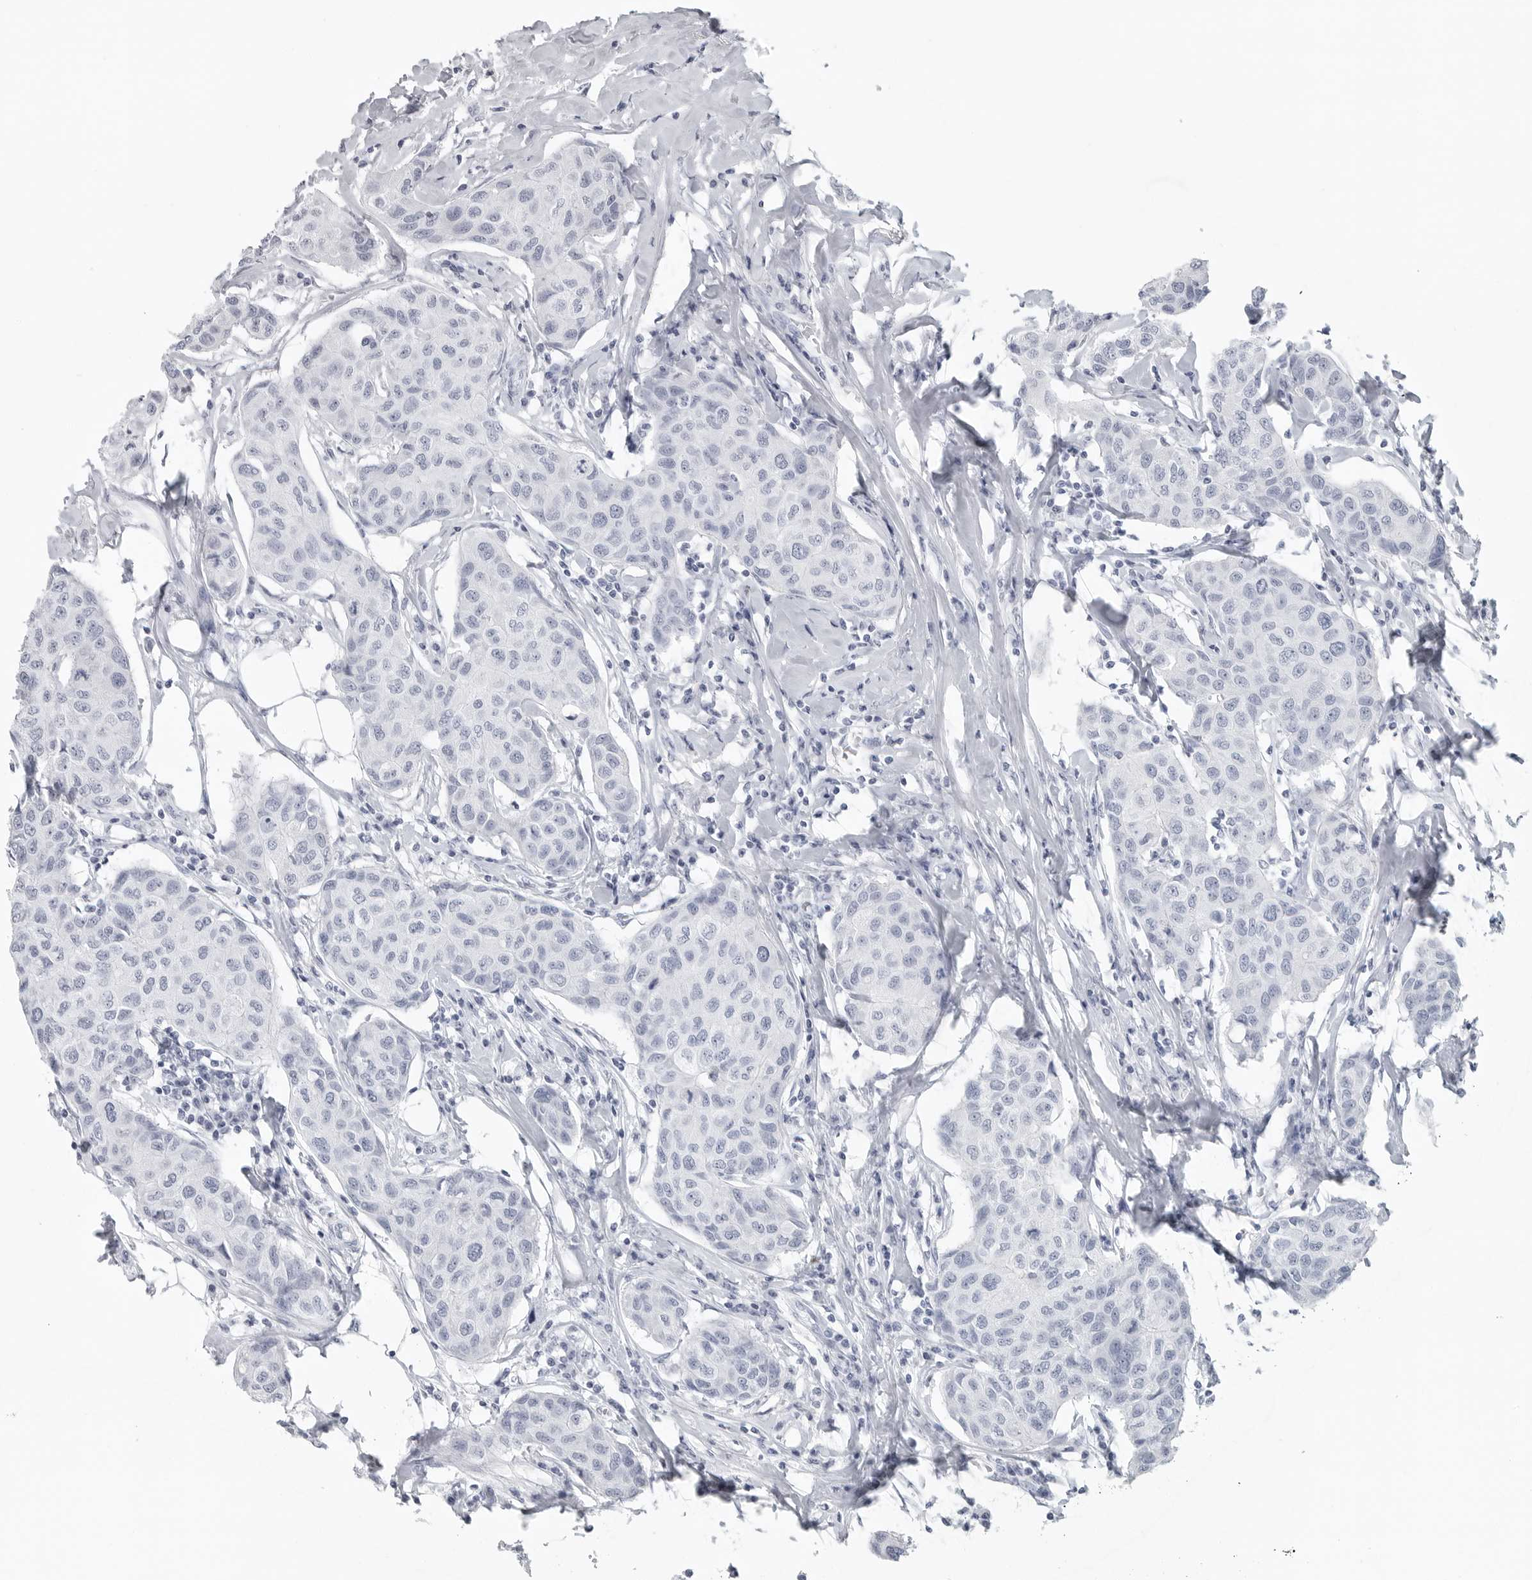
{"staining": {"intensity": "negative", "quantity": "none", "location": "none"}, "tissue": "breast cancer", "cell_type": "Tumor cells", "image_type": "cancer", "snomed": [{"axis": "morphology", "description": "Duct carcinoma"}, {"axis": "topography", "description": "Breast"}], "caption": "A micrograph of human breast infiltrating ductal carcinoma is negative for staining in tumor cells. (Brightfield microscopy of DAB immunohistochemistry (IHC) at high magnification).", "gene": "LY6D", "patient": {"sex": "female", "age": 80}}